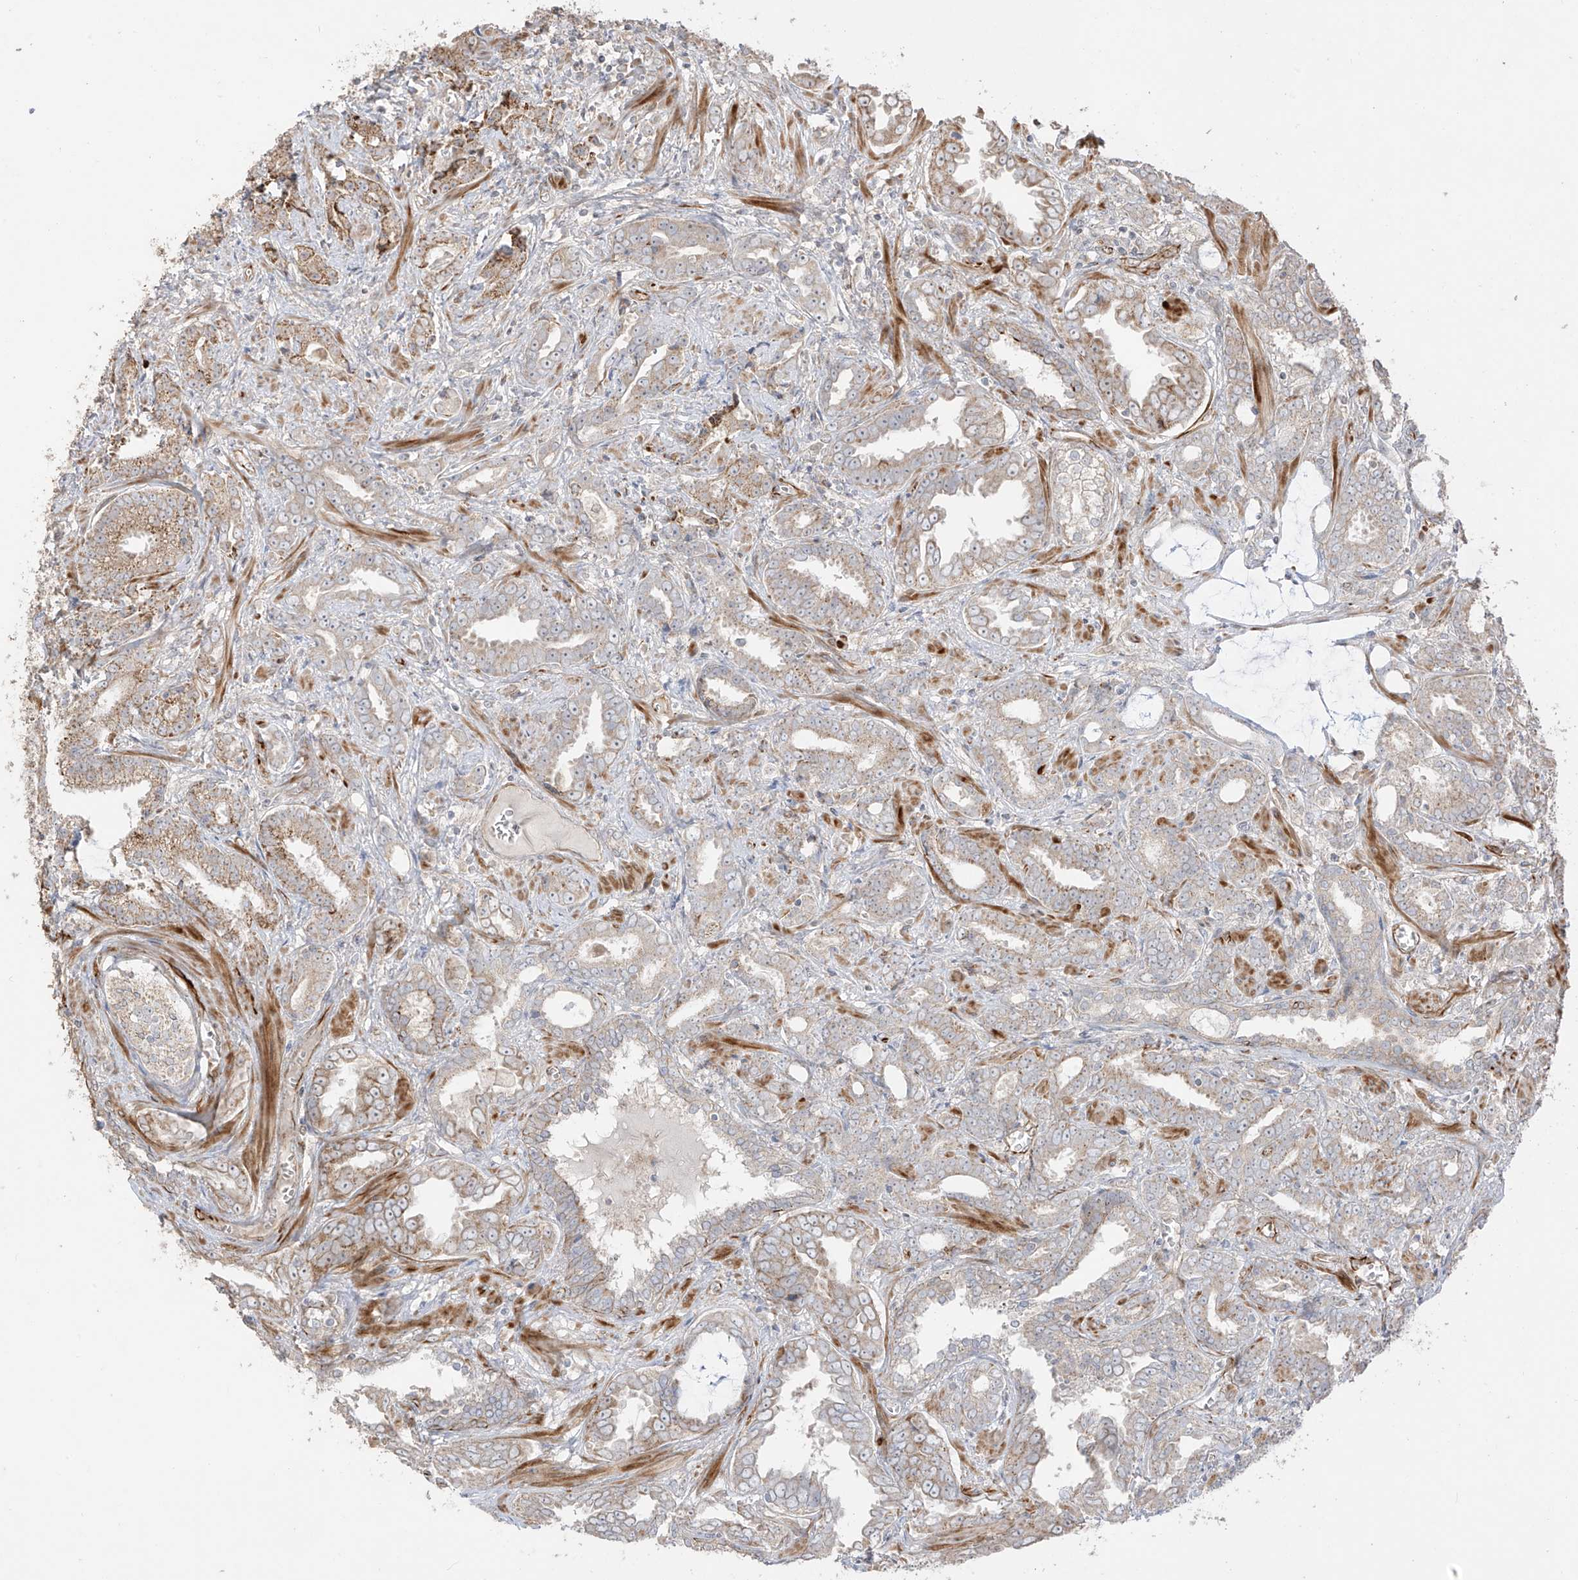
{"staining": {"intensity": "moderate", "quantity": "<25%", "location": "cytoplasmic/membranous"}, "tissue": "prostate cancer", "cell_type": "Tumor cells", "image_type": "cancer", "snomed": [{"axis": "morphology", "description": "Adenocarcinoma, High grade"}, {"axis": "topography", "description": "Prostate and seminal vesicle, NOS"}], "caption": "Prostate cancer stained with immunohistochemistry (IHC) reveals moderate cytoplasmic/membranous expression in approximately <25% of tumor cells.", "gene": "DCDC2", "patient": {"sex": "male", "age": 67}}